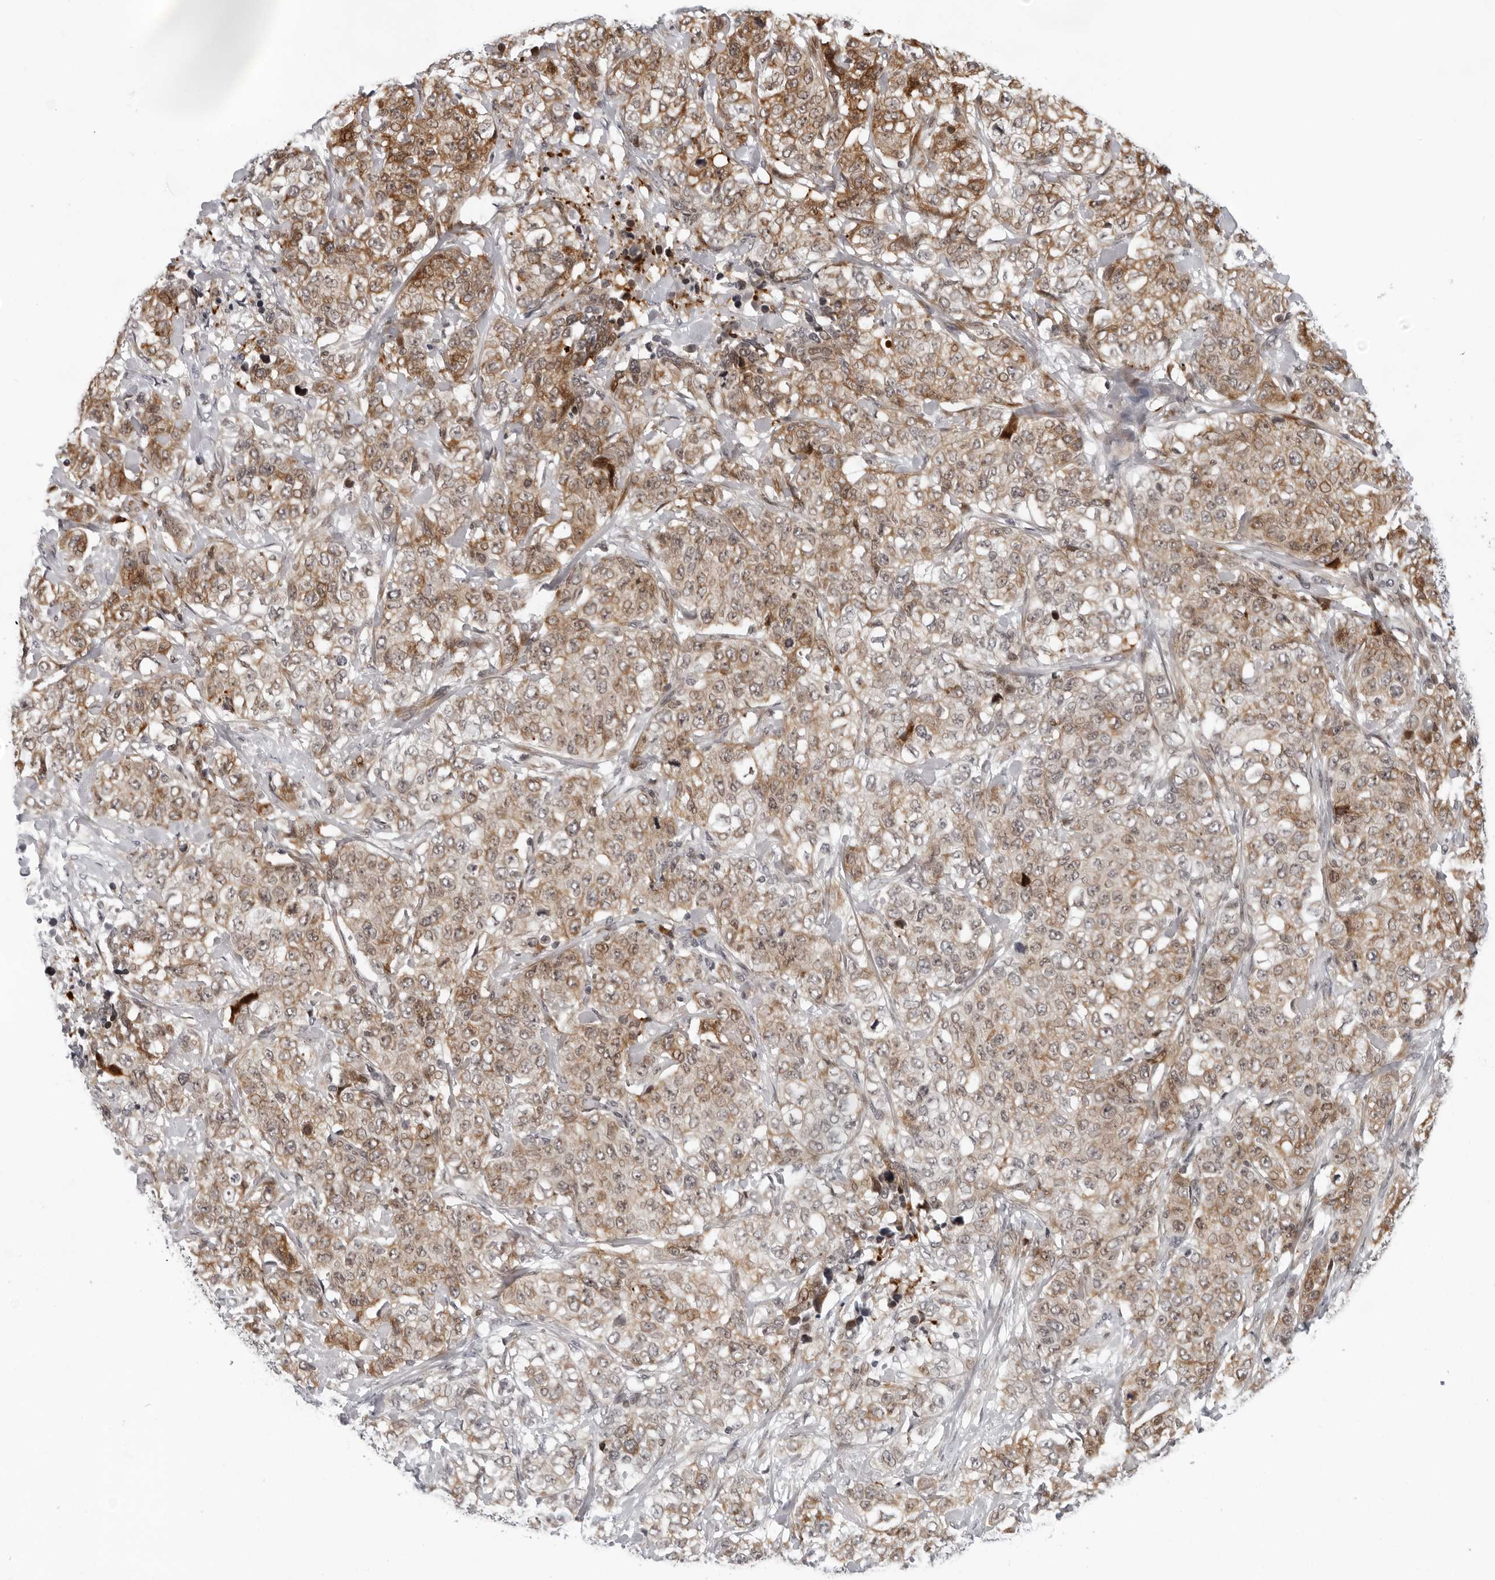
{"staining": {"intensity": "moderate", "quantity": ">75%", "location": "cytoplasmic/membranous"}, "tissue": "stomach cancer", "cell_type": "Tumor cells", "image_type": "cancer", "snomed": [{"axis": "morphology", "description": "Adenocarcinoma, NOS"}, {"axis": "topography", "description": "Stomach"}], "caption": "Moderate cytoplasmic/membranous protein positivity is present in approximately >75% of tumor cells in stomach cancer.", "gene": "PIP4K2C", "patient": {"sex": "male", "age": 48}}